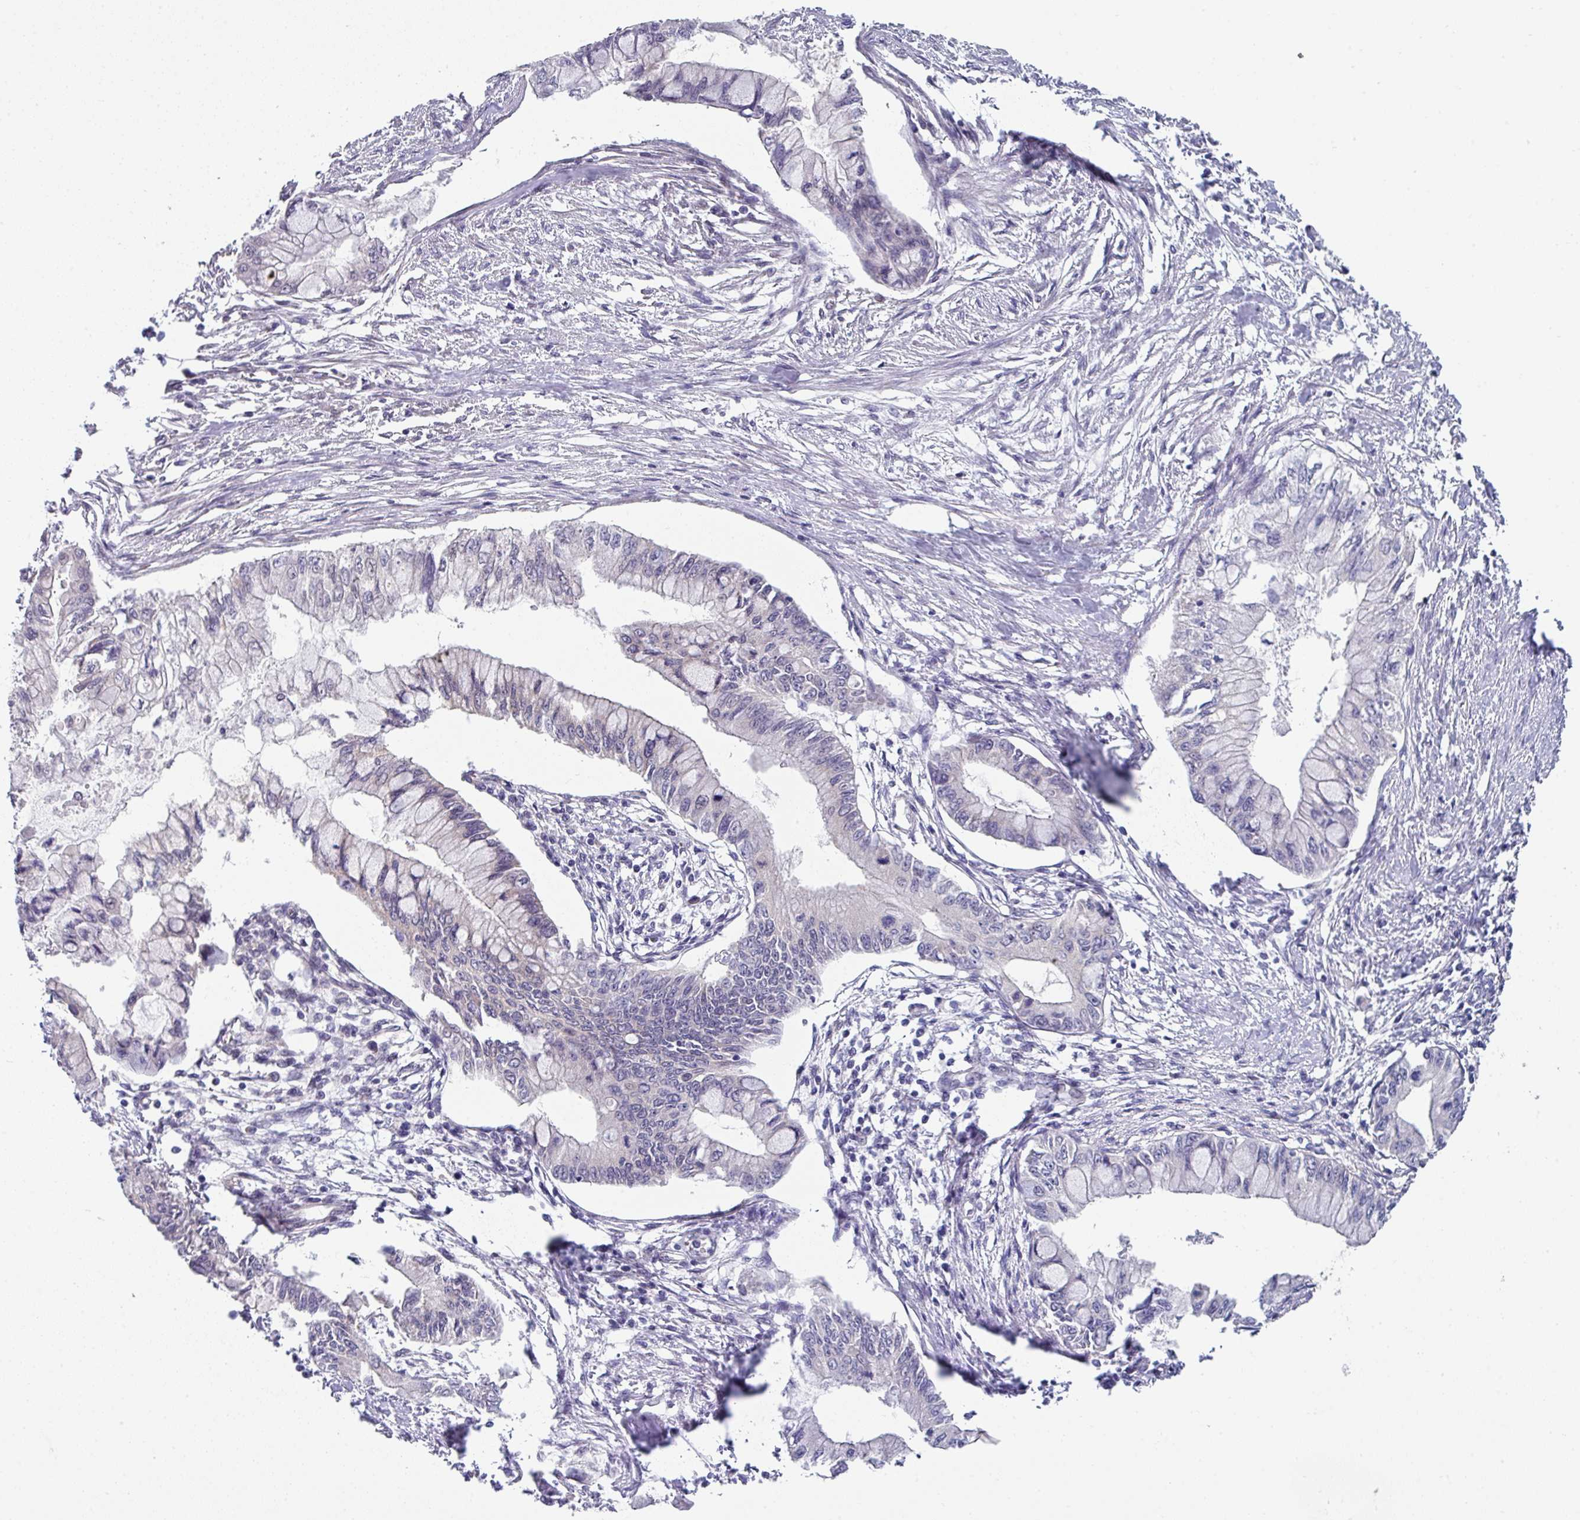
{"staining": {"intensity": "negative", "quantity": "none", "location": "none"}, "tissue": "pancreatic cancer", "cell_type": "Tumor cells", "image_type": "cancer", "snomed": [{"axis": "morphology", "description": "Adenocarcinoma, NOS"}, {"axis": "topography", "description": "Pancreas"}], "caption": "Immunohistochemical staining of pancreatic cancer (adenocarcinoma) demonstrates no significant positivity in tumor cells.", "gene": "TMED5", "patient": {"sex": "male", "age": 48}}